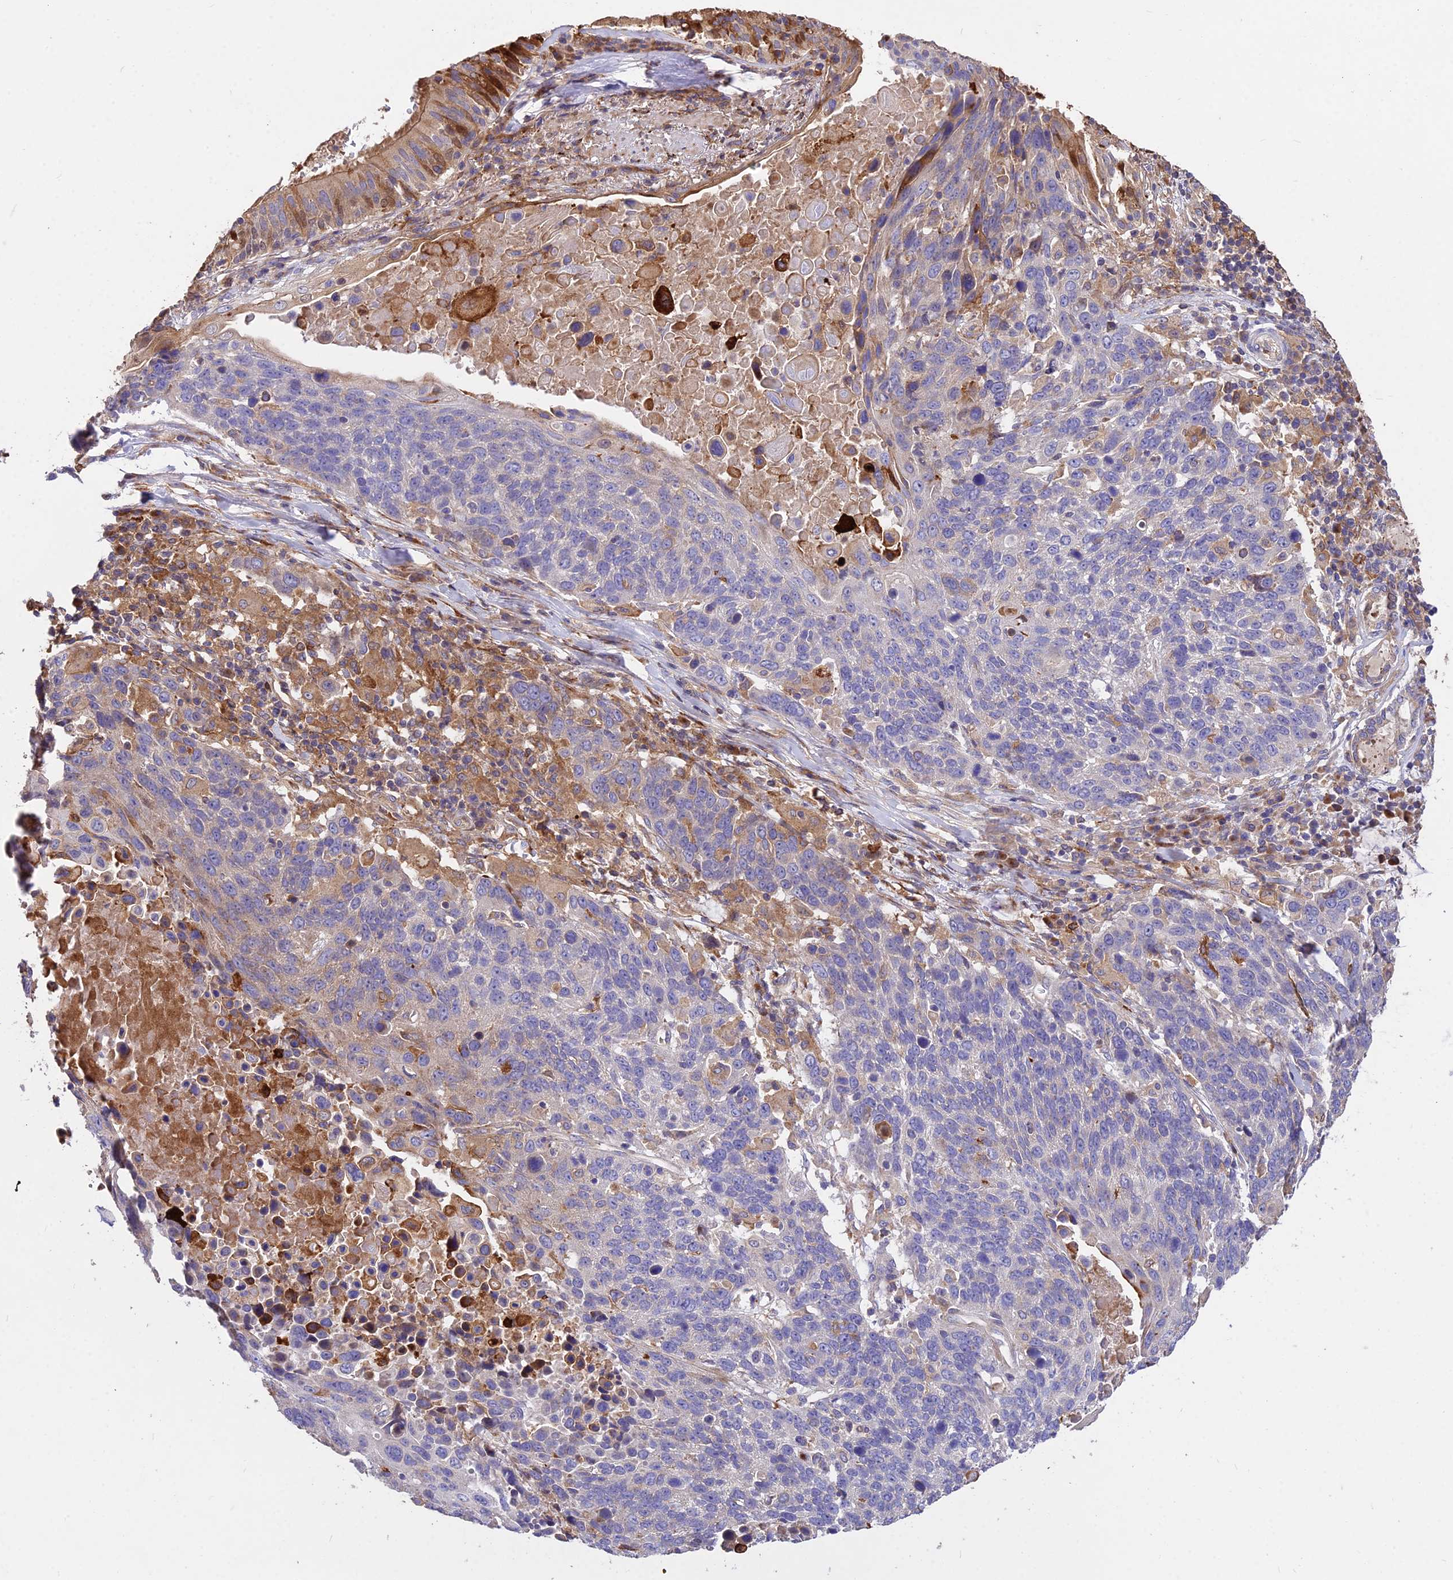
{"staining": {"intensity": "negative", "quantity": "none", "location": "none"}, "tissue": "lung cancer", "cell_type": "Tumor cells", "image_type": "cancer", "snomed": [{"axis": "morphology", "description": "Squamous cell carcinoma, NOS"}, {"axis": "topography", "description": "Lung"}], "caption": "Immunohistochemistry of lung cancer exhibits no positivity in tumor cells.", "gene": "ROCK1", "patient": {"sex": "male", "age": 66}}